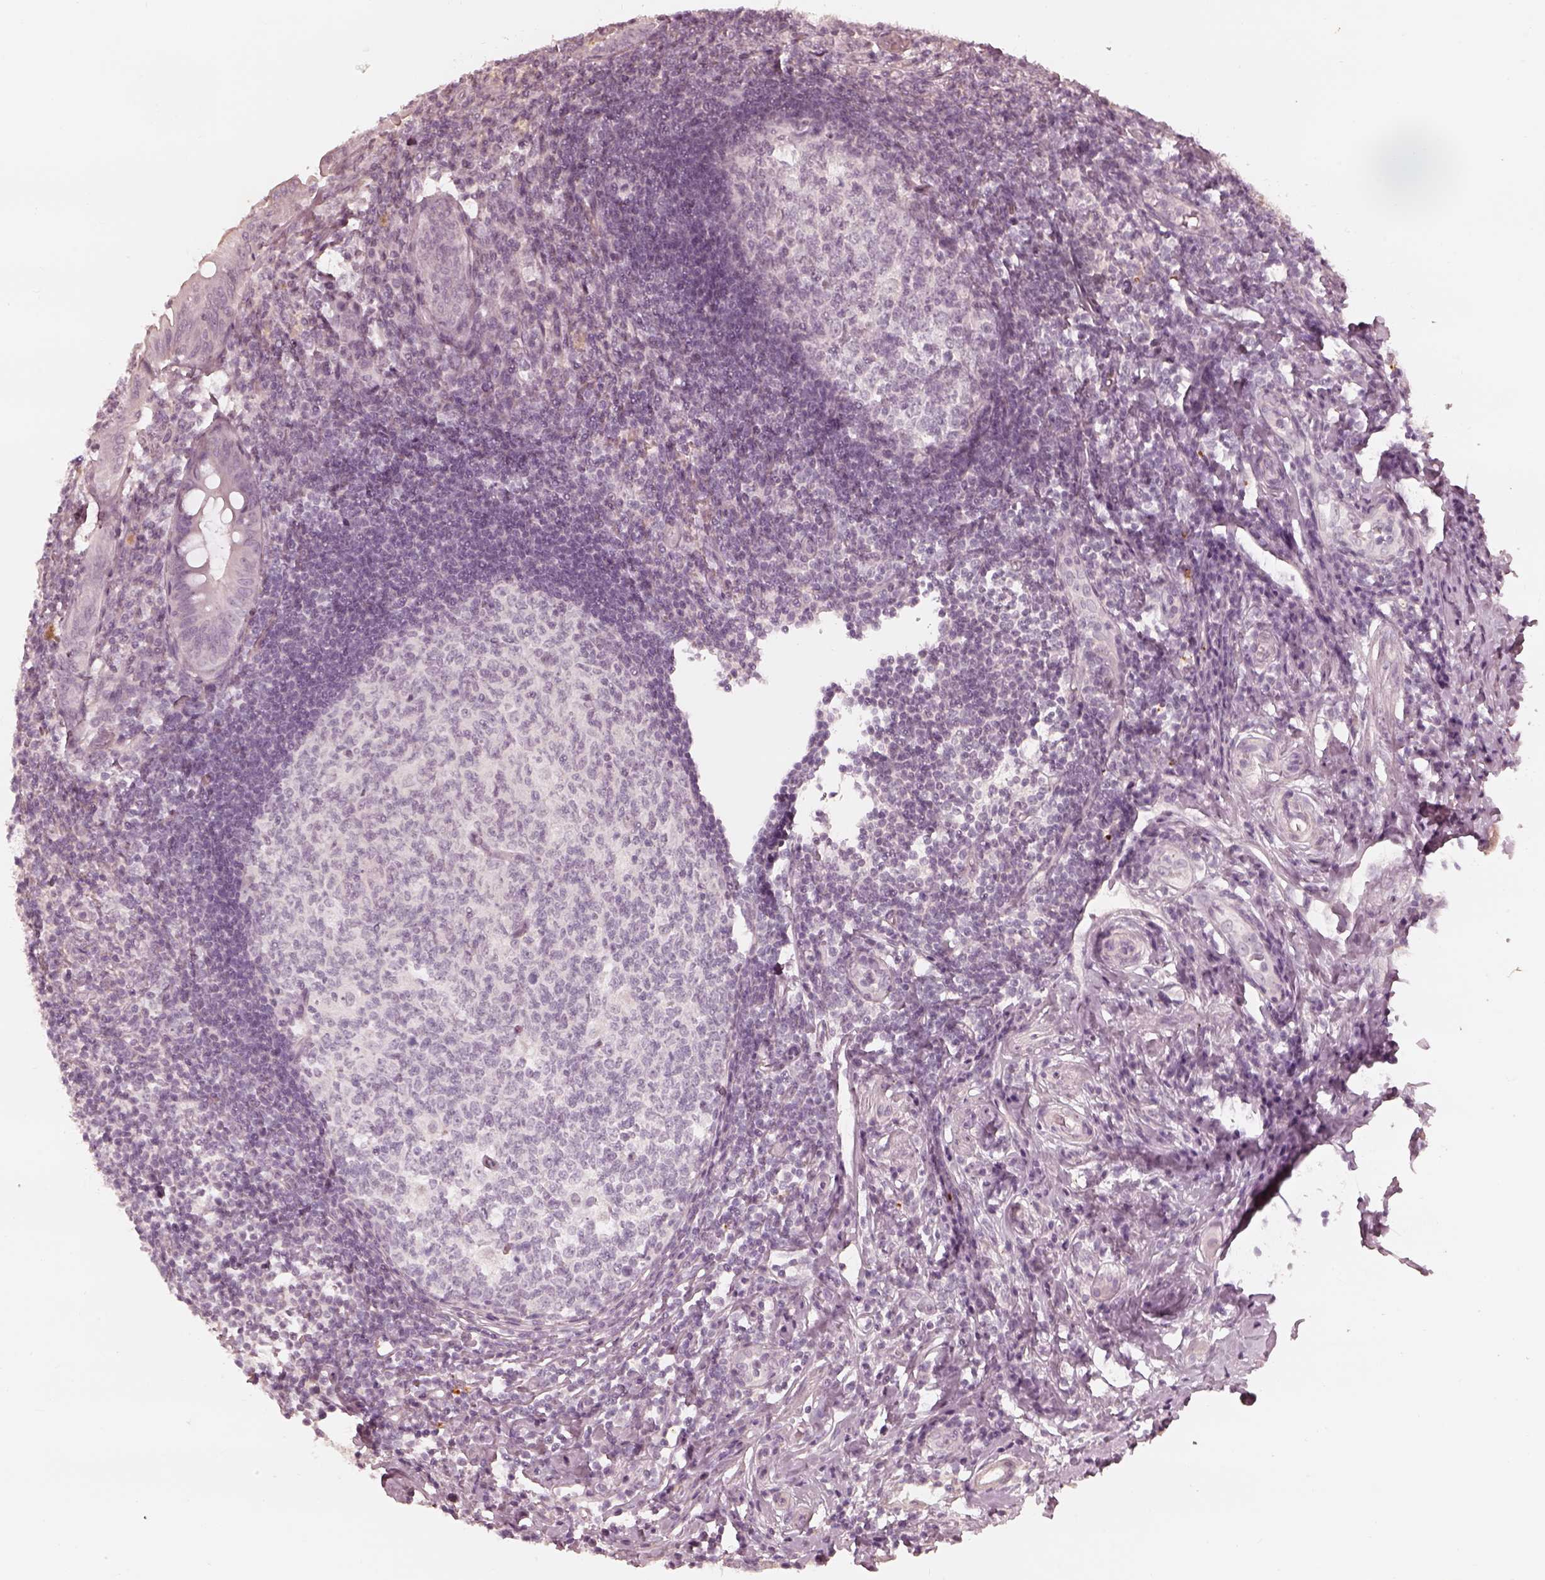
{"staining": {"intensity": "negative", "quantity": "none", "location": "none"}, "tissue": "appendix", "cell_type": "Glandular cells", "image_type": "normal", "snomed": [{"axis": "morphology", "description": "Normal tissue, NOS"}, {"axis": "morphology", "description": "Inflammation, NOS"}, {"axis": "topography", "description": "Appendix"}], "caption": "This is an immunohistochemistry (IHC) image of normal appendix. There is no positivity in glandular cells.", "gene": "ADRB3", "patient": {"sex": "male", "age": 16}}